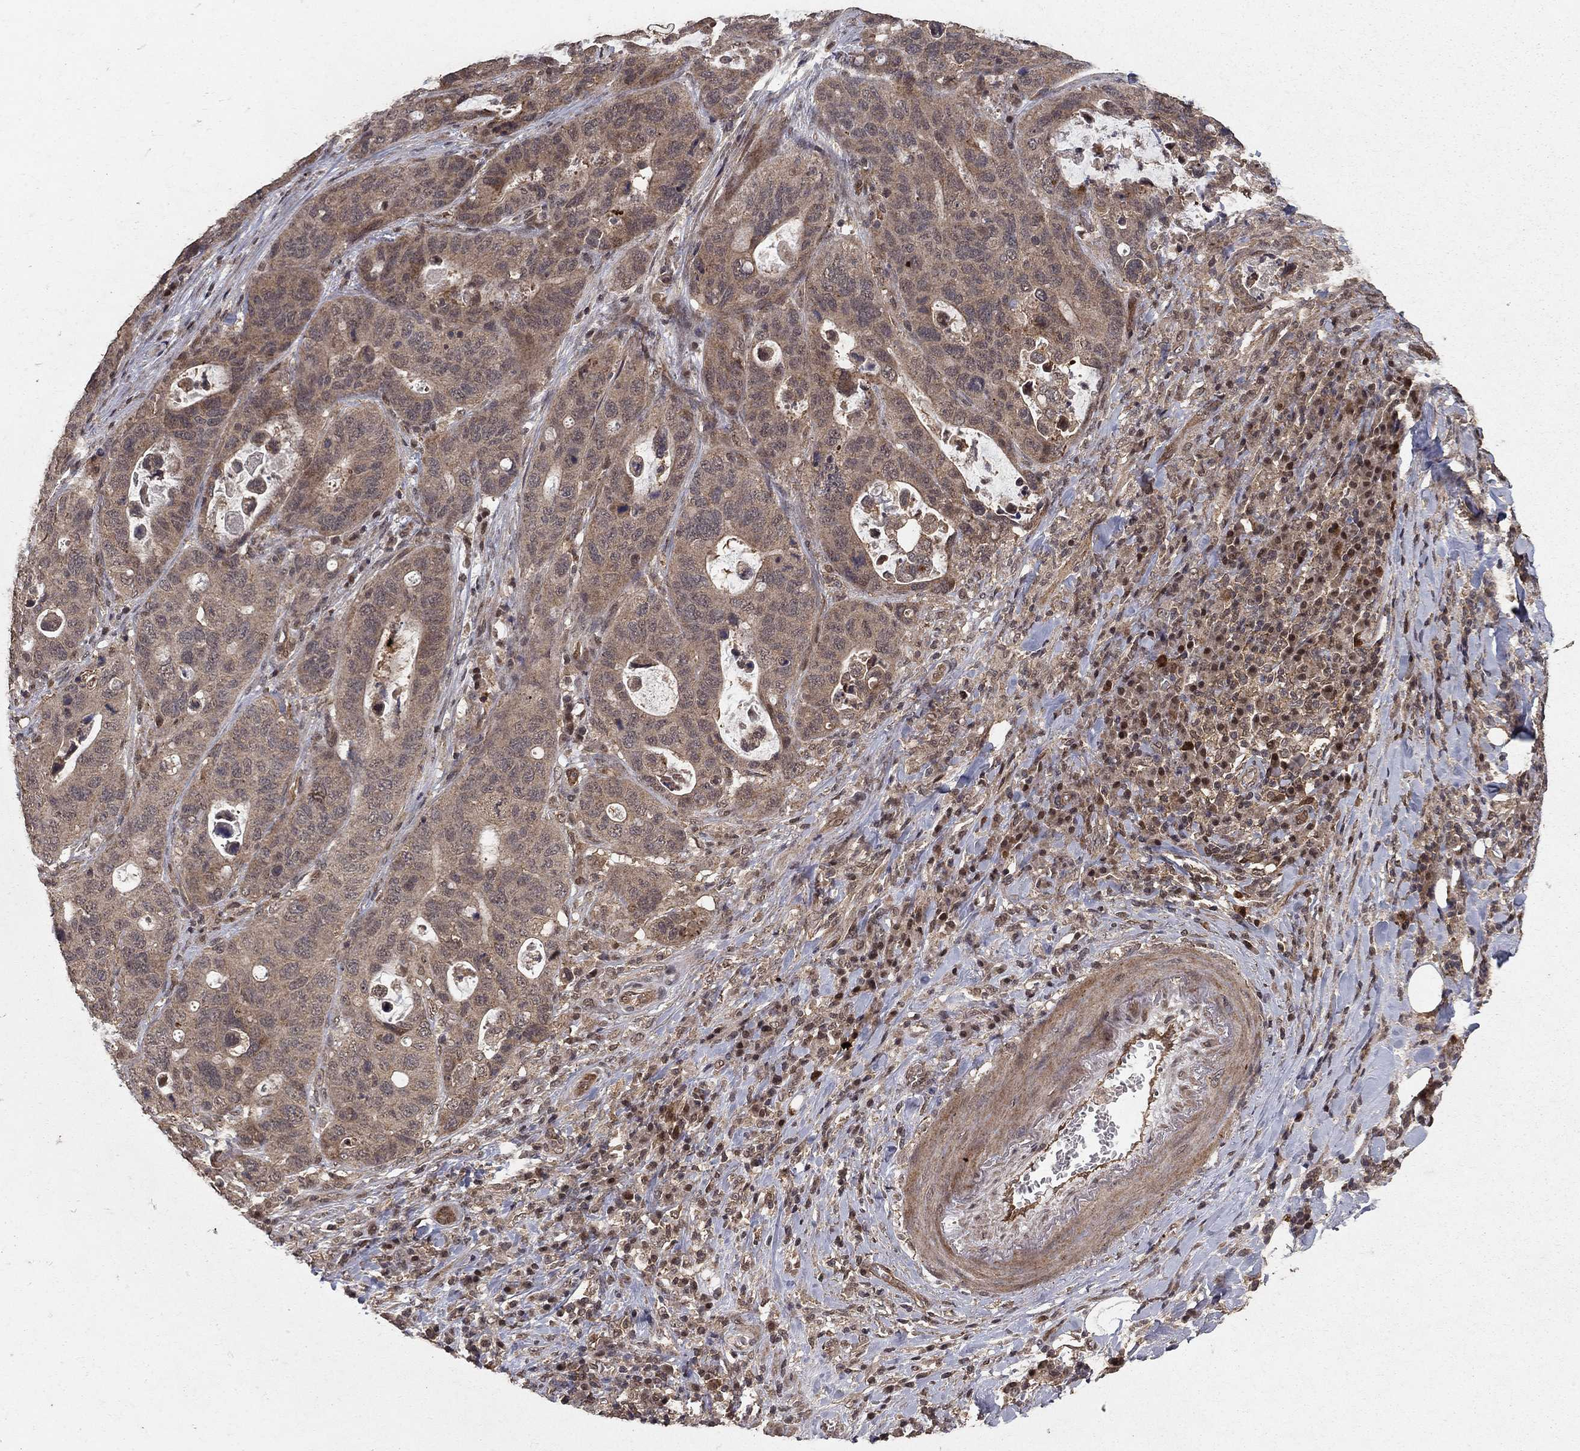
{"staining": {"intensity": "weak", "quantity": ">75%", "location": "cytoplasmic/membranous"}, "tissue": "stomach cancer", "cell_type": "Tumor cells", "image_type": "cancer", "snomed": [{"axis": "morphology", "description": "Adenocarcinoma, NOS"}, {"axis": "topography", "description": "Stomach"}], "caption": "Stomach adenocarcinoma tissue exhibits weak cytoplasmic/membranous expression in approximately >75% of tumor cells, visualized by immunohistochemistry.", "gene": "PRDM1", "patient": {"sex": "male", "age": 54}}